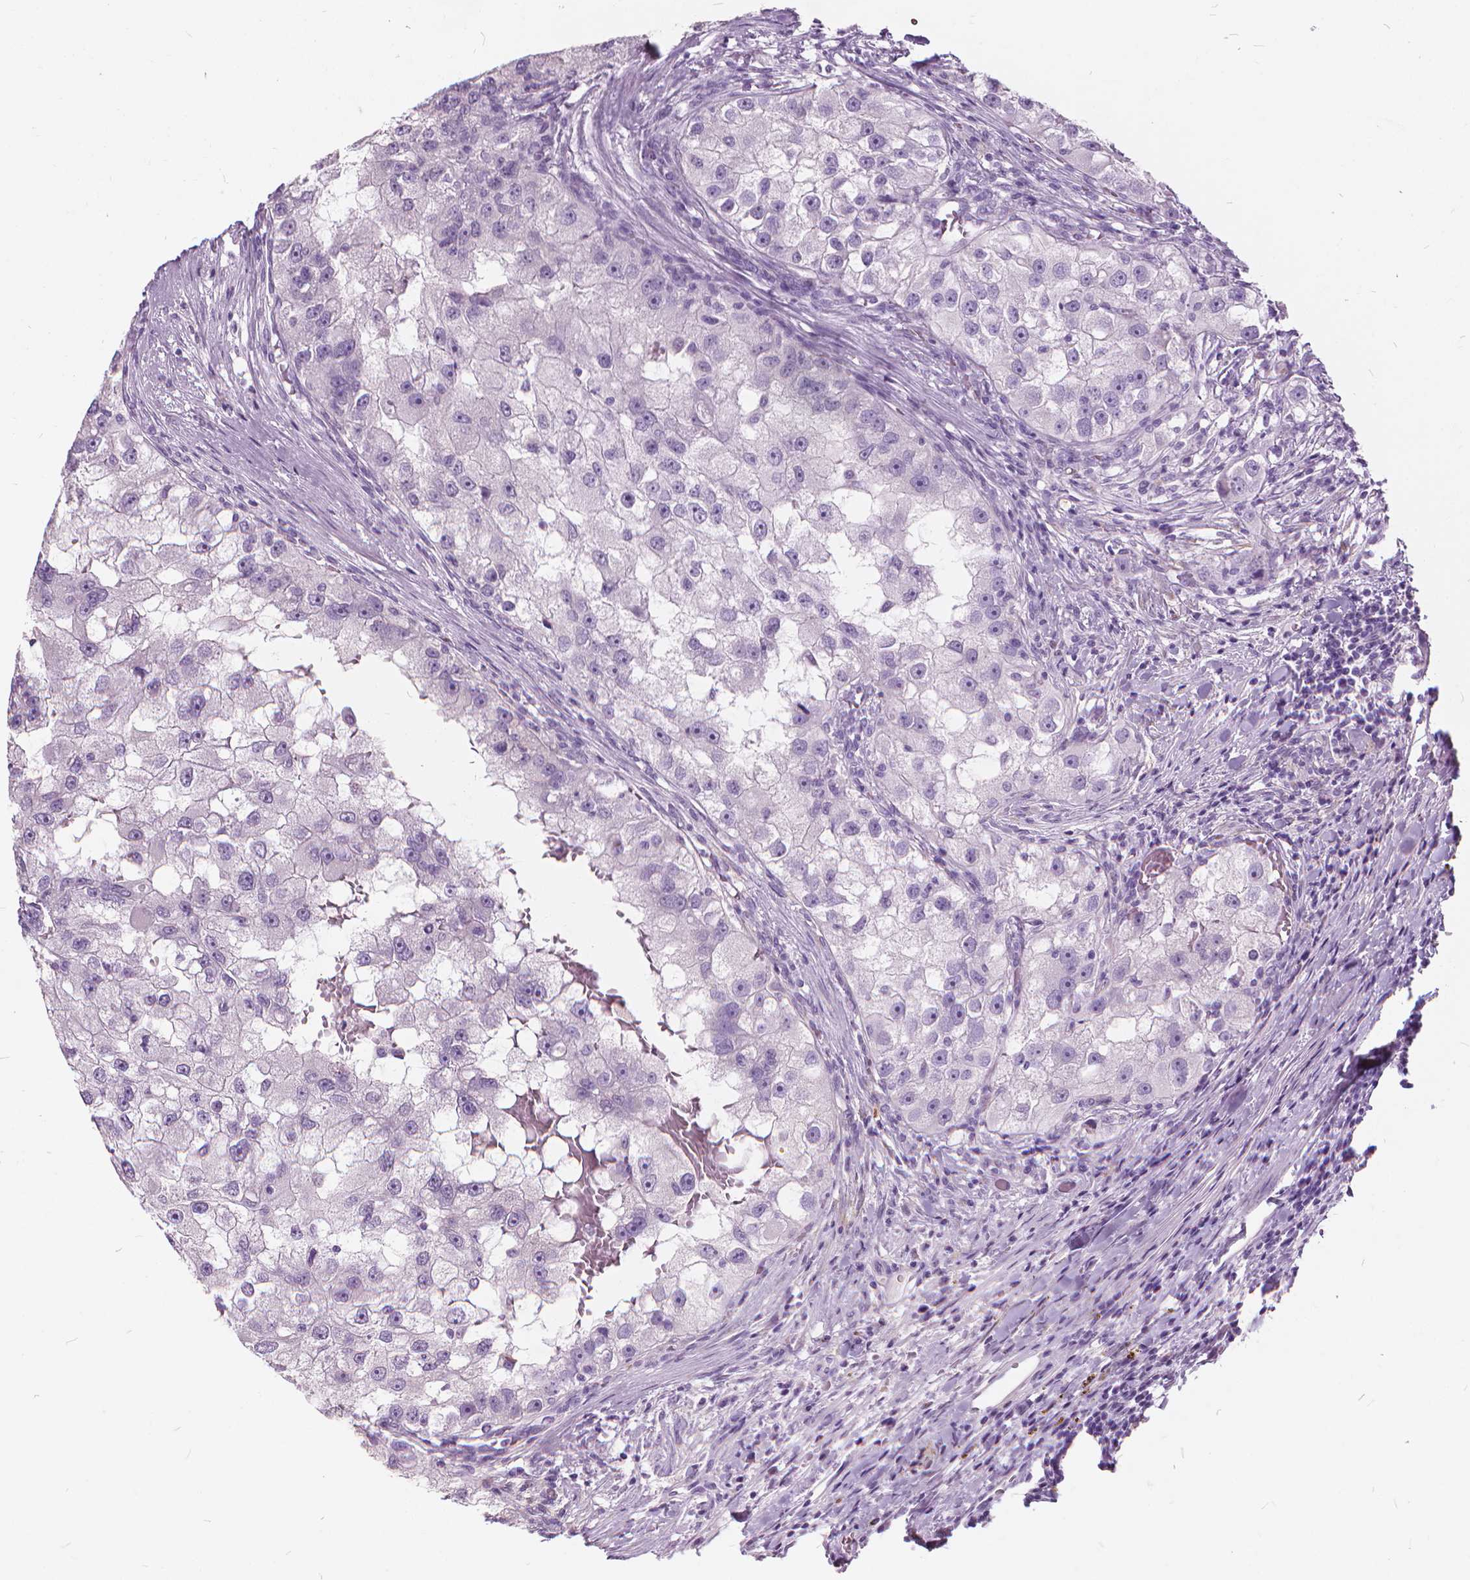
{"staining": {"intensity": "negative", "quantity": "none", "location": "none"}, "tissue": "renal cancer", "cell_type": "Tumor cells", "image_type": "cancer", "snomed": [{"axis": "morphology", "description": "Adenocarcinoma, NOS"}, {"axis": "topography", "description": "Kidney"}], "caption": "Human adenocarcinoma (renal) stained for a protein using immunohistochemistry (IHC) displays no positivity in tumor cells.", "gene": "DNM1", "patient": {"sex": "male", "age": 63}}